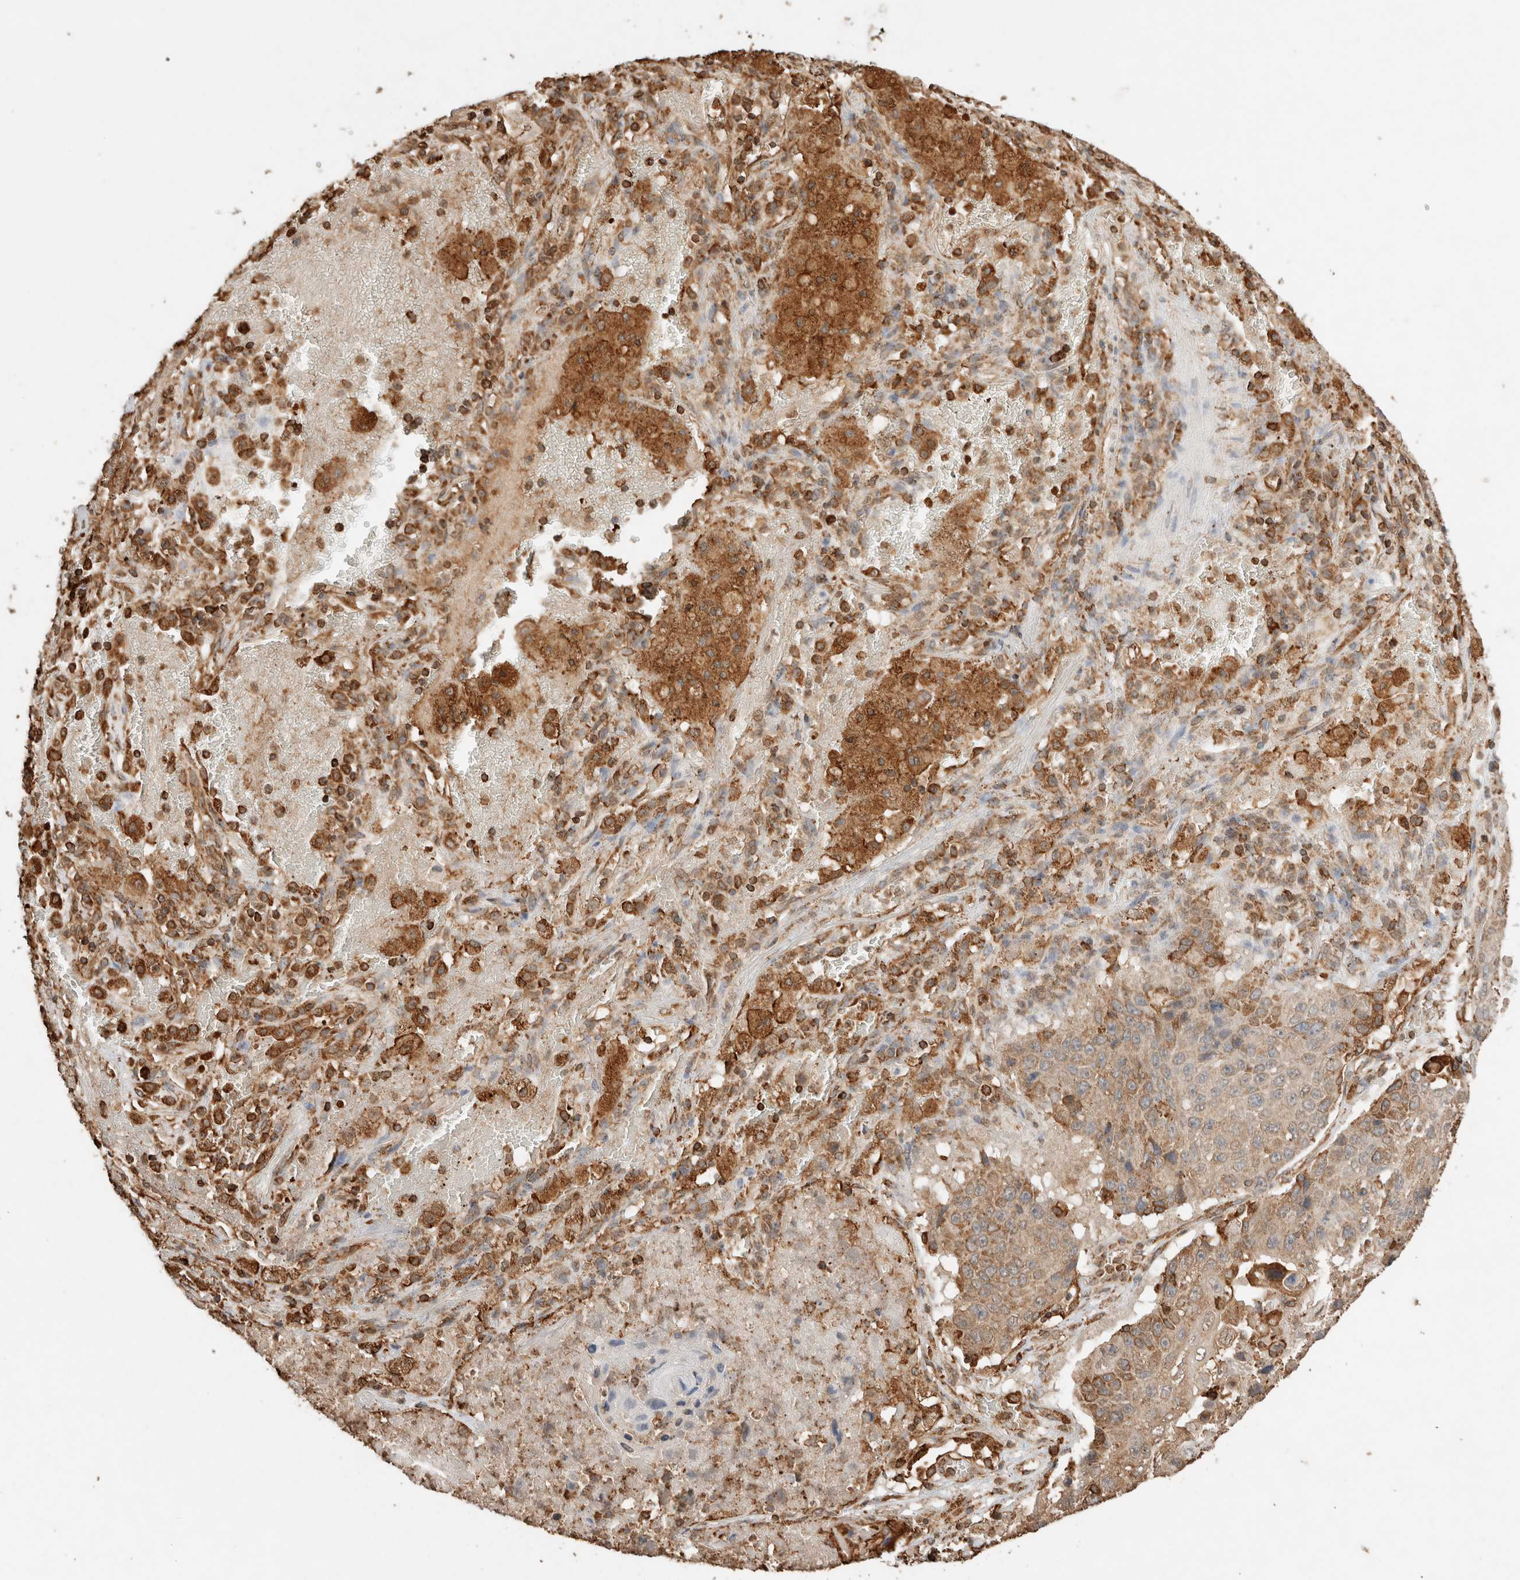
{"staining": {"intensity": "weak", "quantity": ">75%", "location": "cytoplasmic/membranous"}, "tissue": "lung cancer", "cell_type": "Tumor cells", "image_type": "cancer", "snomed": [{"axis": "morphology", "description": "Squamous cell carcinoma, NOS"}, {"axis": "topography", "description": "Lung"}], "caption": "Lung squamous cell carcinoma was stained to show a protein in brown. There is low levels of weak cytoplasmic/membranous staining in about >75% of tumor cells. (Stains: DAB in brown, nuclei in blue, Microscopy: brightfield microscopy at high magnification).", "gene": "ERAP1", "patient": {"sex": "male", "age": 61}}